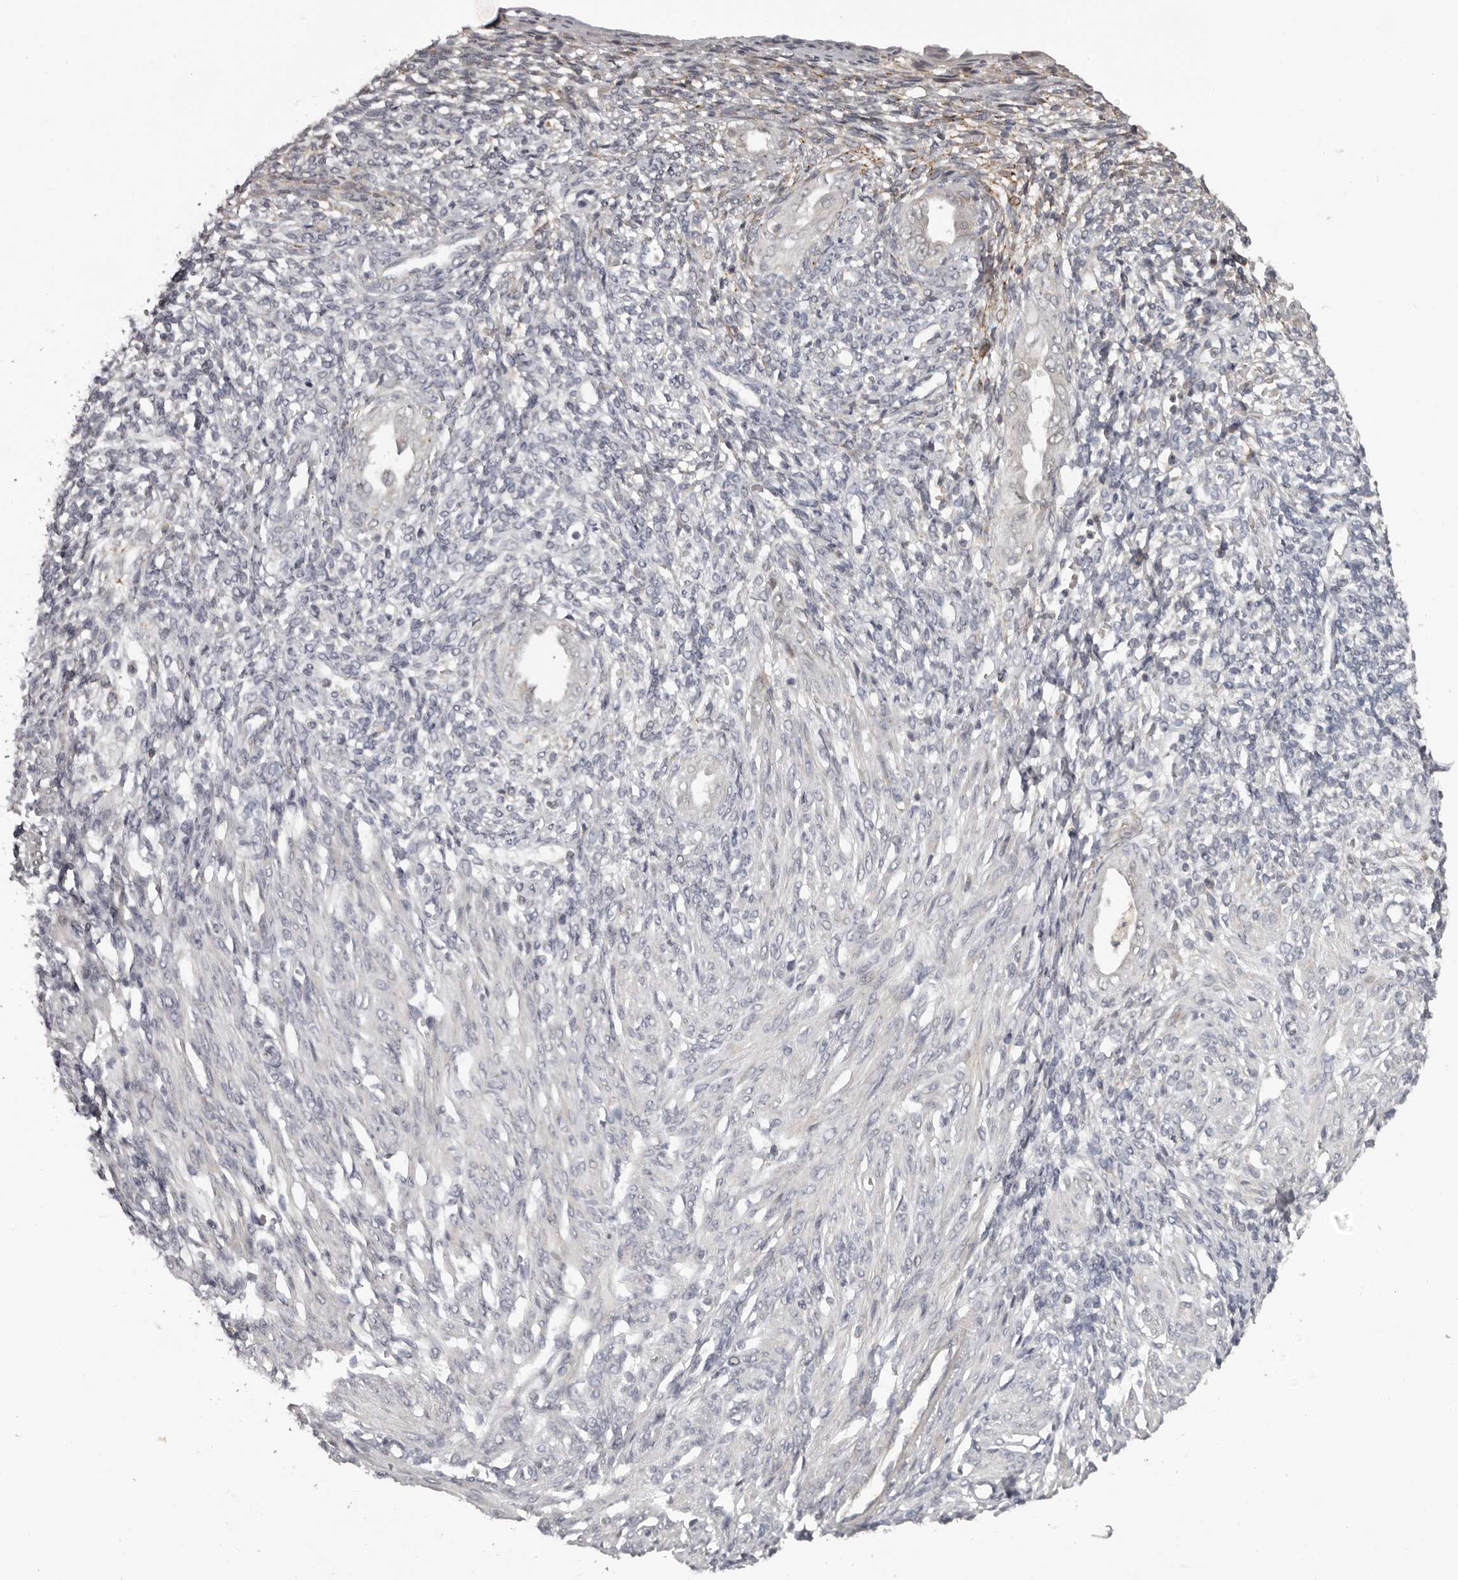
{"staining": {"intensity": "negative", "quantity": "none", "location": "none"}, "tissue": "endometrium", "cell_type": "Cells in endometrial stroma", "image_type": "normal", "snomed": [{"axis": "morphology", "description": "Normal tissue, NOS"}, {"axis": "topography", "description": "Endometrium"}], "caption": "Immunohistochemical staining of normal human endometrium shows no significant staining in cells in endometrial stroma.", "gene": "ANKRD44", "patient": {"sex": "female", "age": 66}}